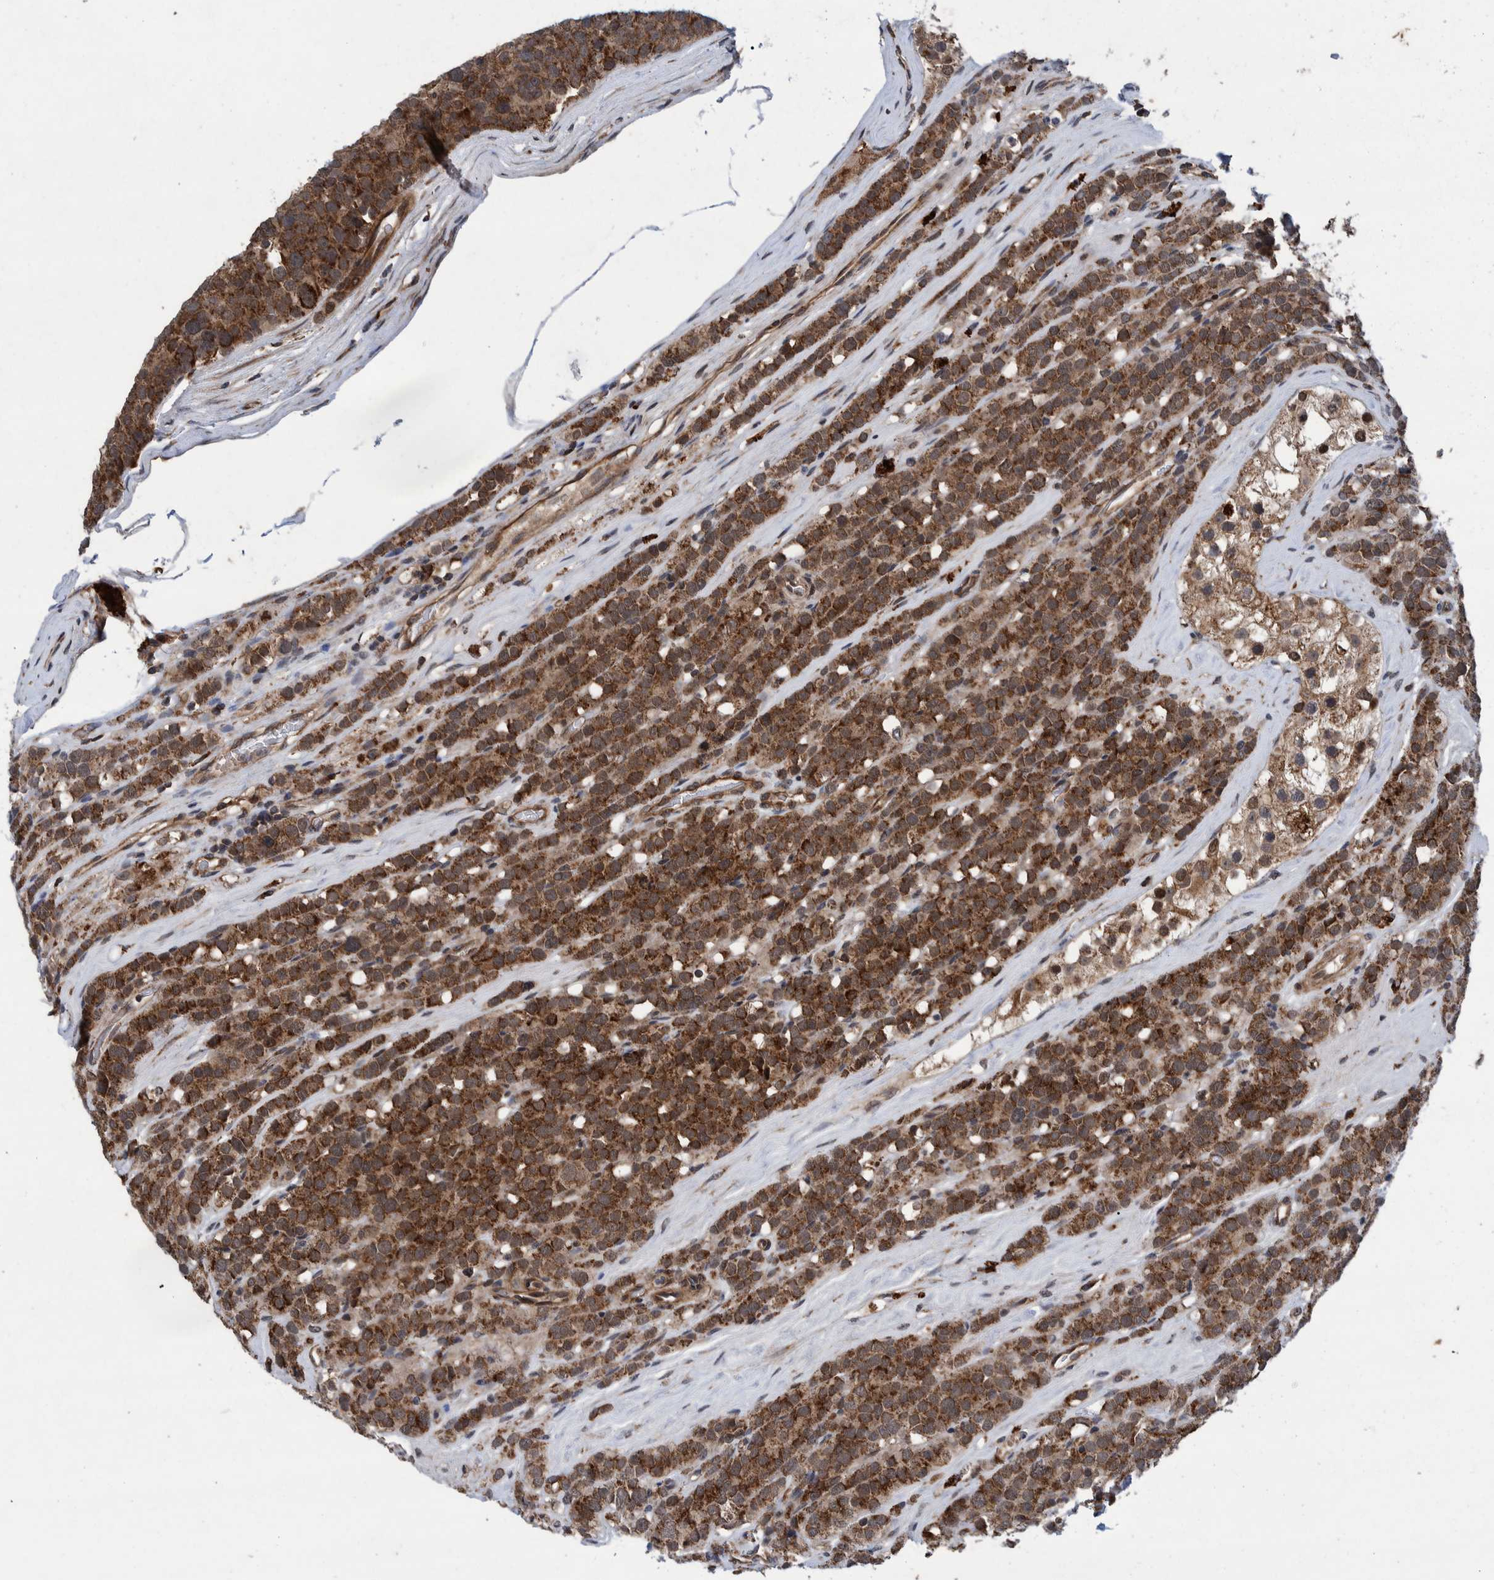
{"staining": {"intensity": "strong", "quantity": ">75%", "location": "cytoplasmic/membranous"}, "tissue": "testis cancer", "cell_type": "Tumor cells", "image_type": "cancer", "snomed": [{"axis": "morphology", "description": "Seminoma, NOS"}, {"axis": "topography", "description": "Testis"}], "caption": "There is high levels of strong cytoplasmic/membranous expression in tumor cells of testis cancer (seminoma), as demonstrated by immunohistochemical staining (brown color).", "gene": "MRPS7", "patient": {"sex": "male", "age": 71}}